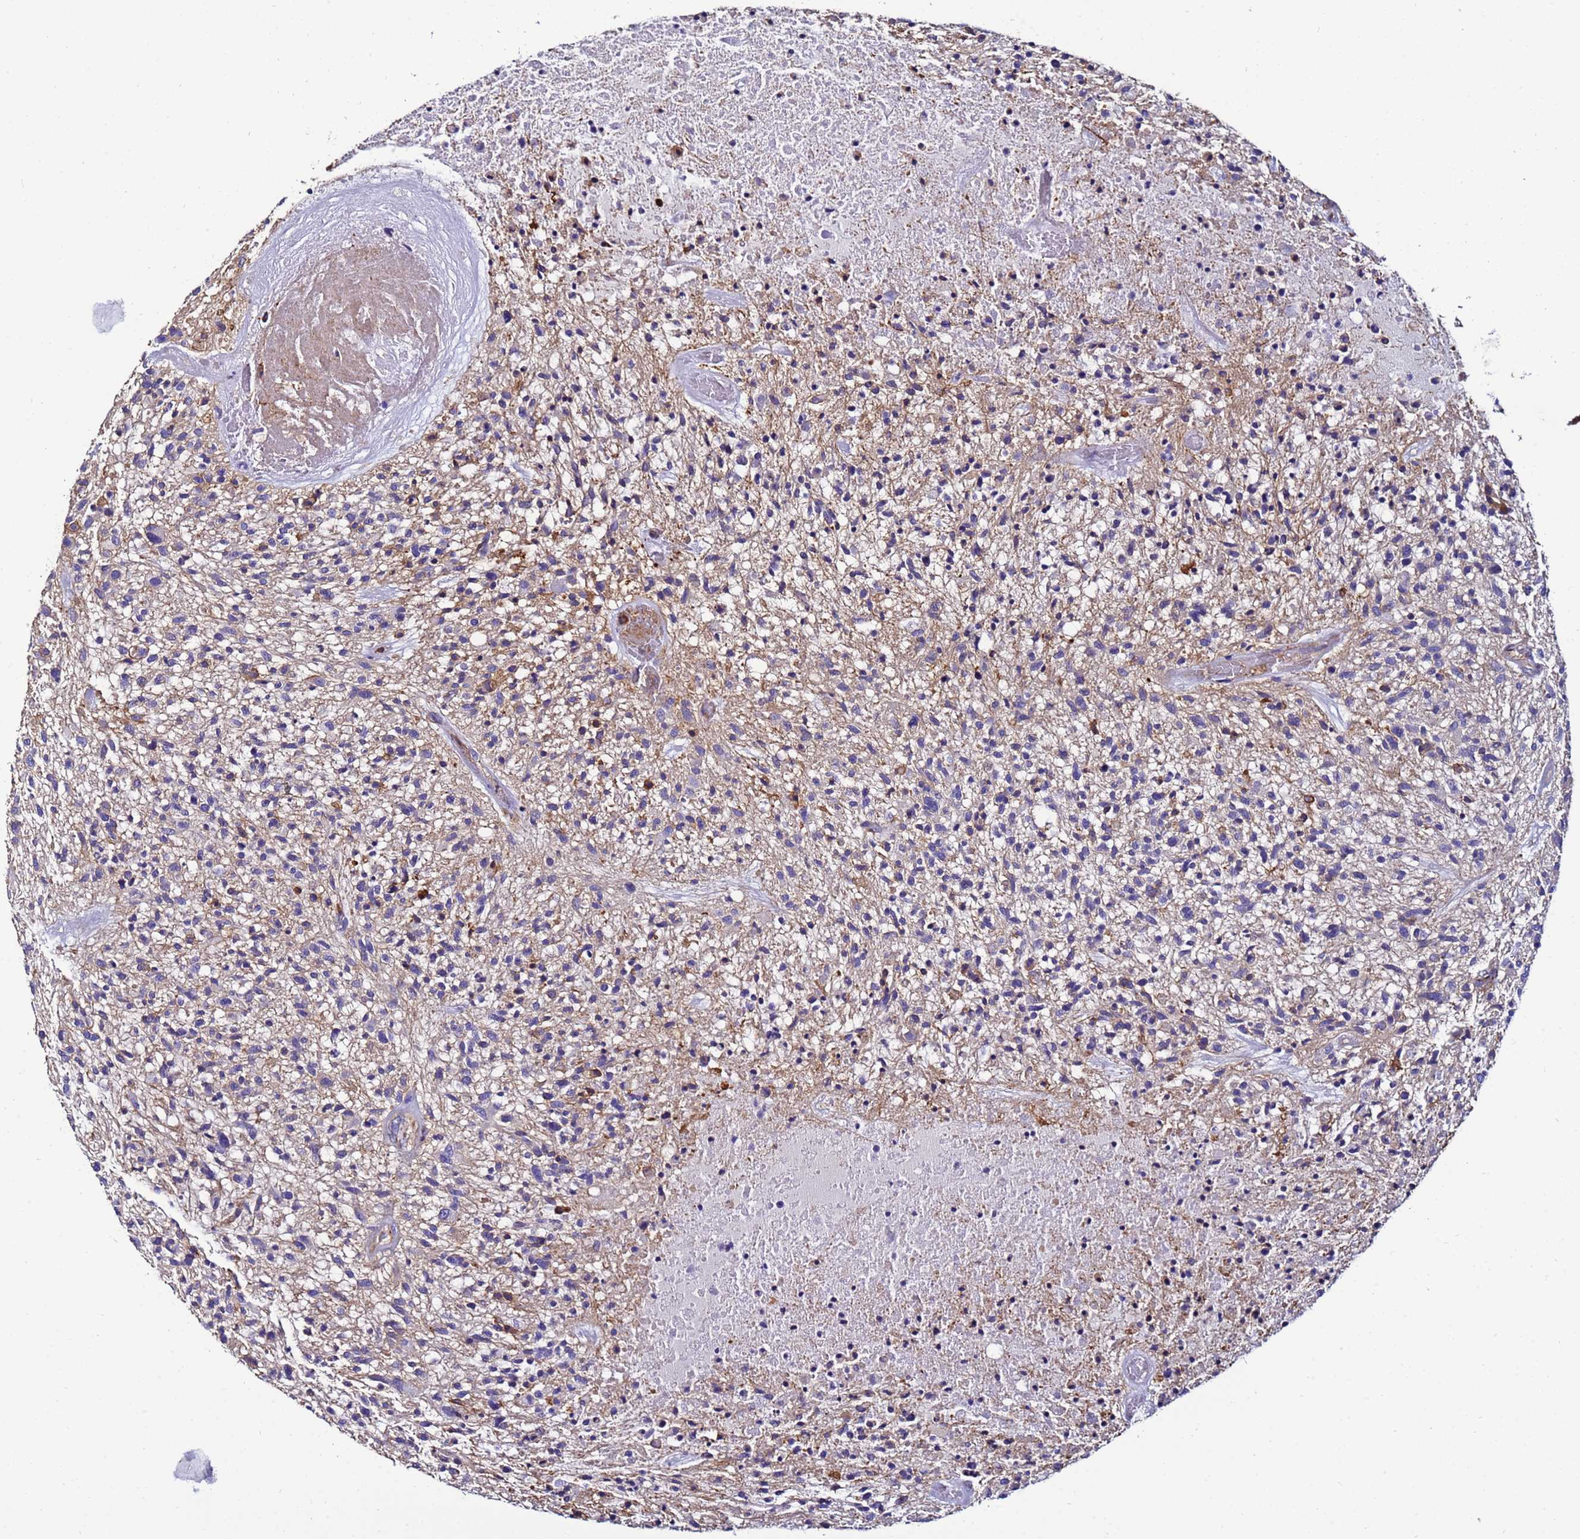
{"staining": {"intensity": "negative", "quantity": "none", "location": "none"}, "tissue": "glioma", "cell_type": "Tumor cells", "image_type": "cancer", "snomed": [{"axis": "morphology", "description": "Glioma, malignant, High grade"}, {"axis": "topography", "description": "Brain"}], "caption": "Malignant glioma (high-grade) was stained to show a protein in brown. There is no significant expression in tumor cells.", "gene": "ACTB", "patient": {"sex": "male", "age": 47}}